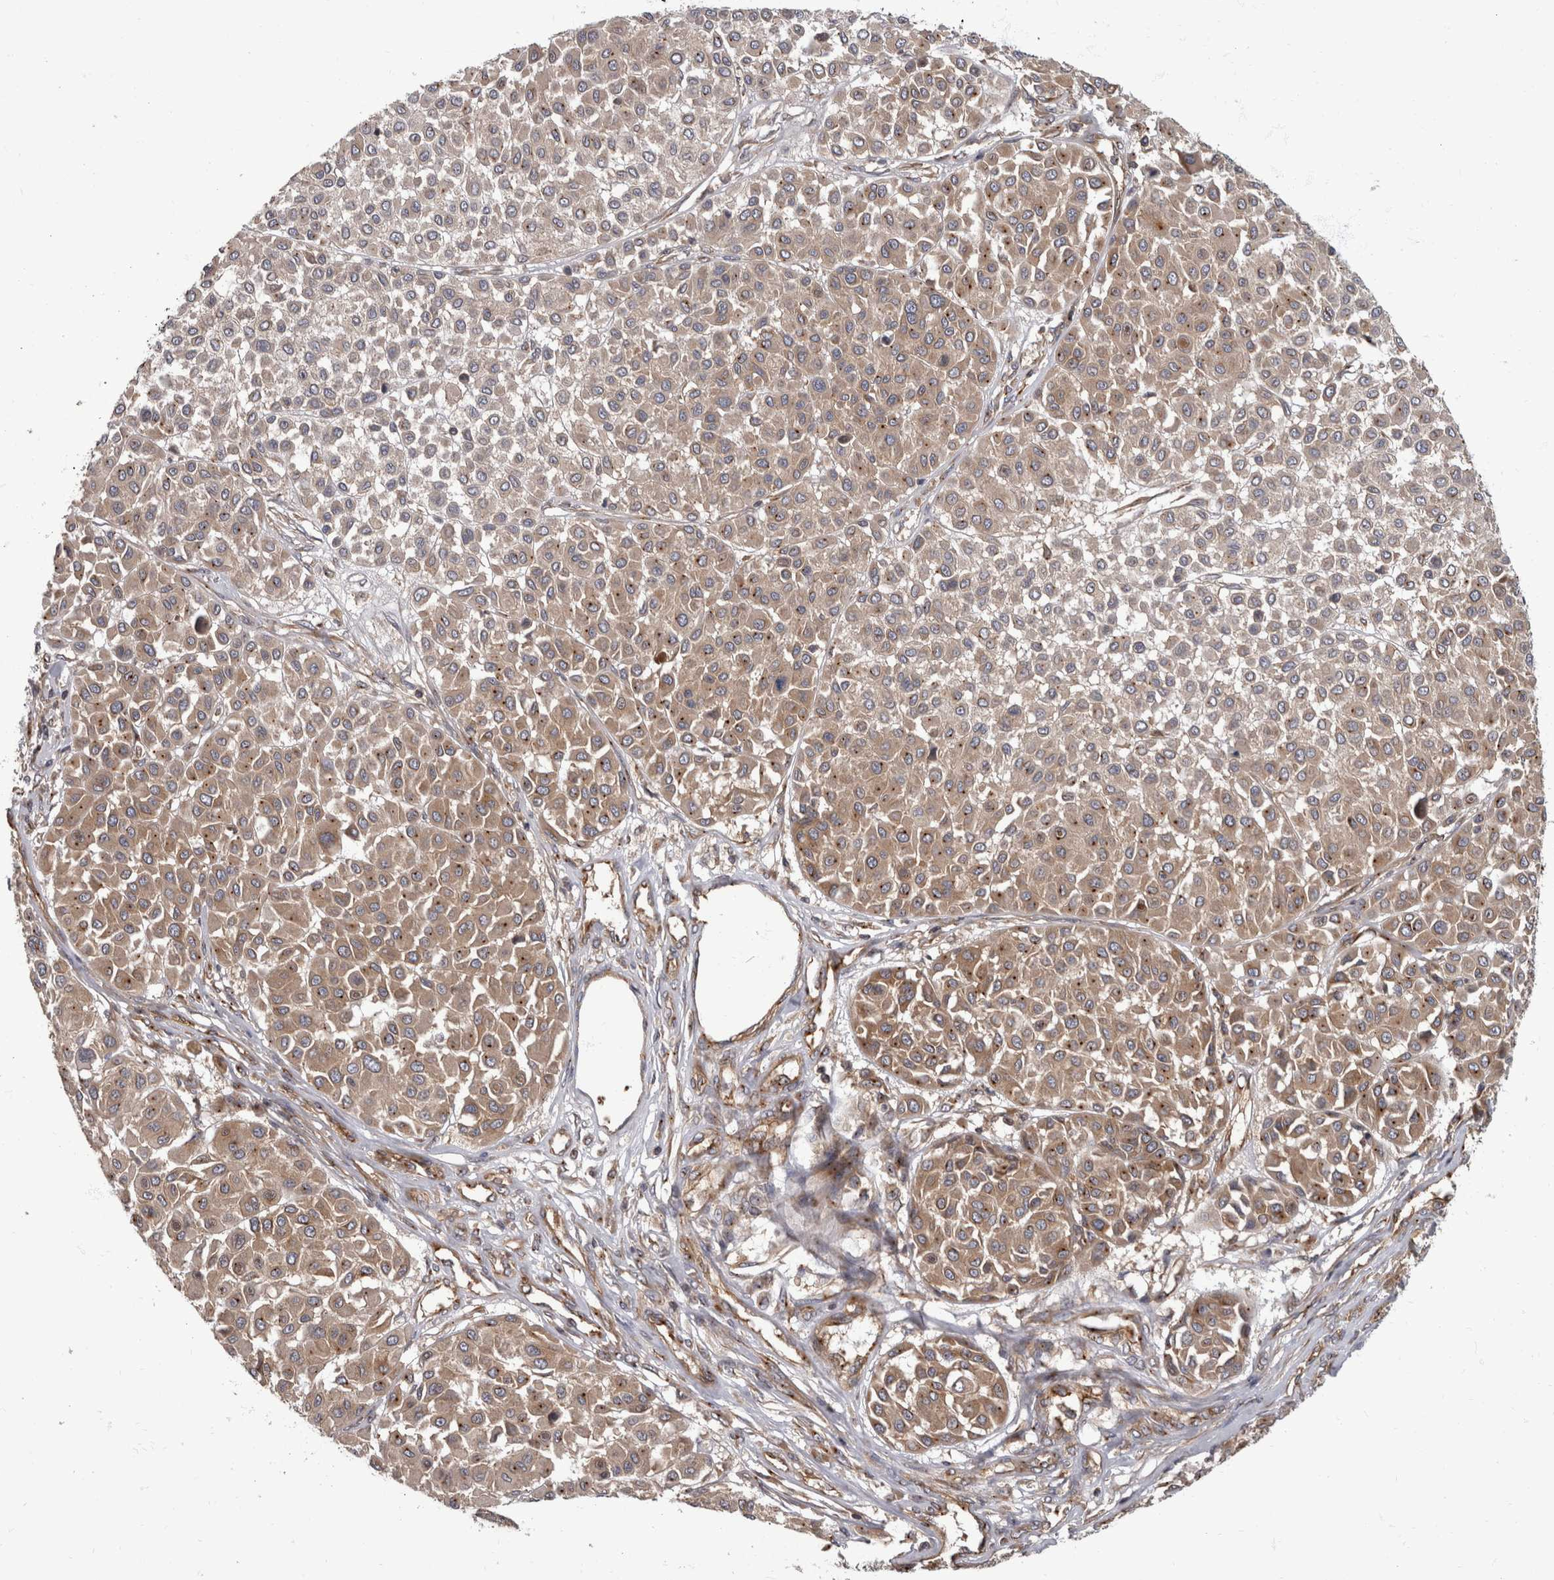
{"staining": {"intensity": "moderate", "quantity": ">75%", "location": "cytoplasmic/membranous"}, "tissue": "melanoma", "cell_type": "Tumor cells", "image_type": "cancer", "snomed": [{"axis": "morphology", "description": "Malignant melanoma, Metastatic site"}, {"axis": "topography", "description": "Soft tissue"}], "caption": "A photomicrograph of human melanoma stained for a protein demonstrates moderate cytoplasmic/membranous brown staining in tumor cells.", "gene": "HOOK3", "patient": {"sex": "male", "age": 41}}